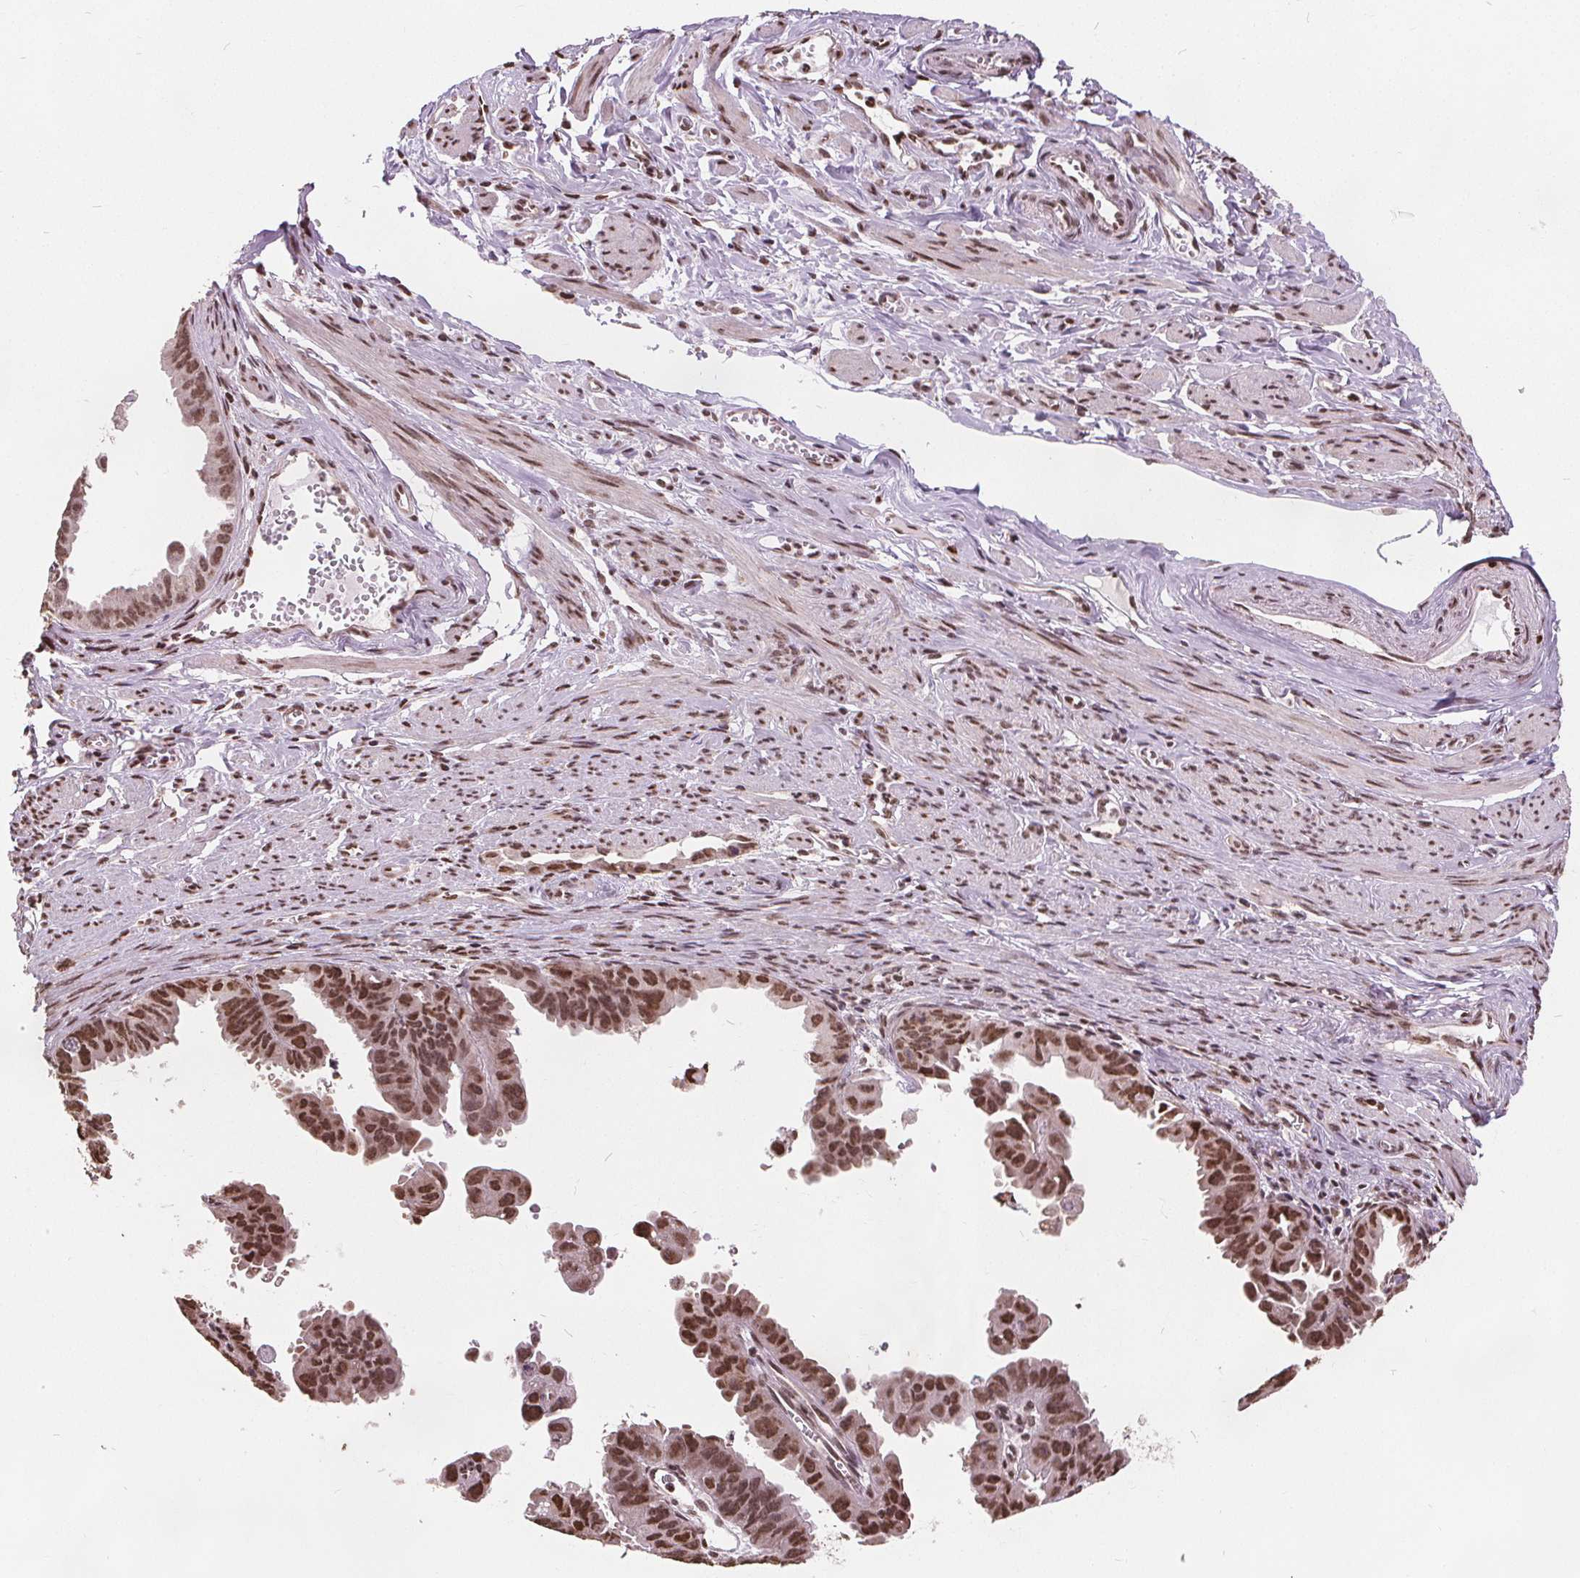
{"staining": {"intensity": "strong", "quantity": ">75%", "location": "nuclear"}, "tissue": "ovarian cancer", "cell_type": "Tumor cells", "image_type": "cancer", "snomed": [{"axis": "morphology", "description": "Carcinoma, endometroid"}, {"axis": "topography", "description": "Ovary"}], "caption": "Brown immunohistochemical staining in human ovarian cancer (endometroid carcinoma) demonstrates strong nuclear staining in about >75% of tumor cells. (Stains: DAB in brown, nuclei in blue, Microscopy: brightfield microscopy at high magnification).", "gene": "ISLR2", "patient": {"sex": "female", "age": 85}}